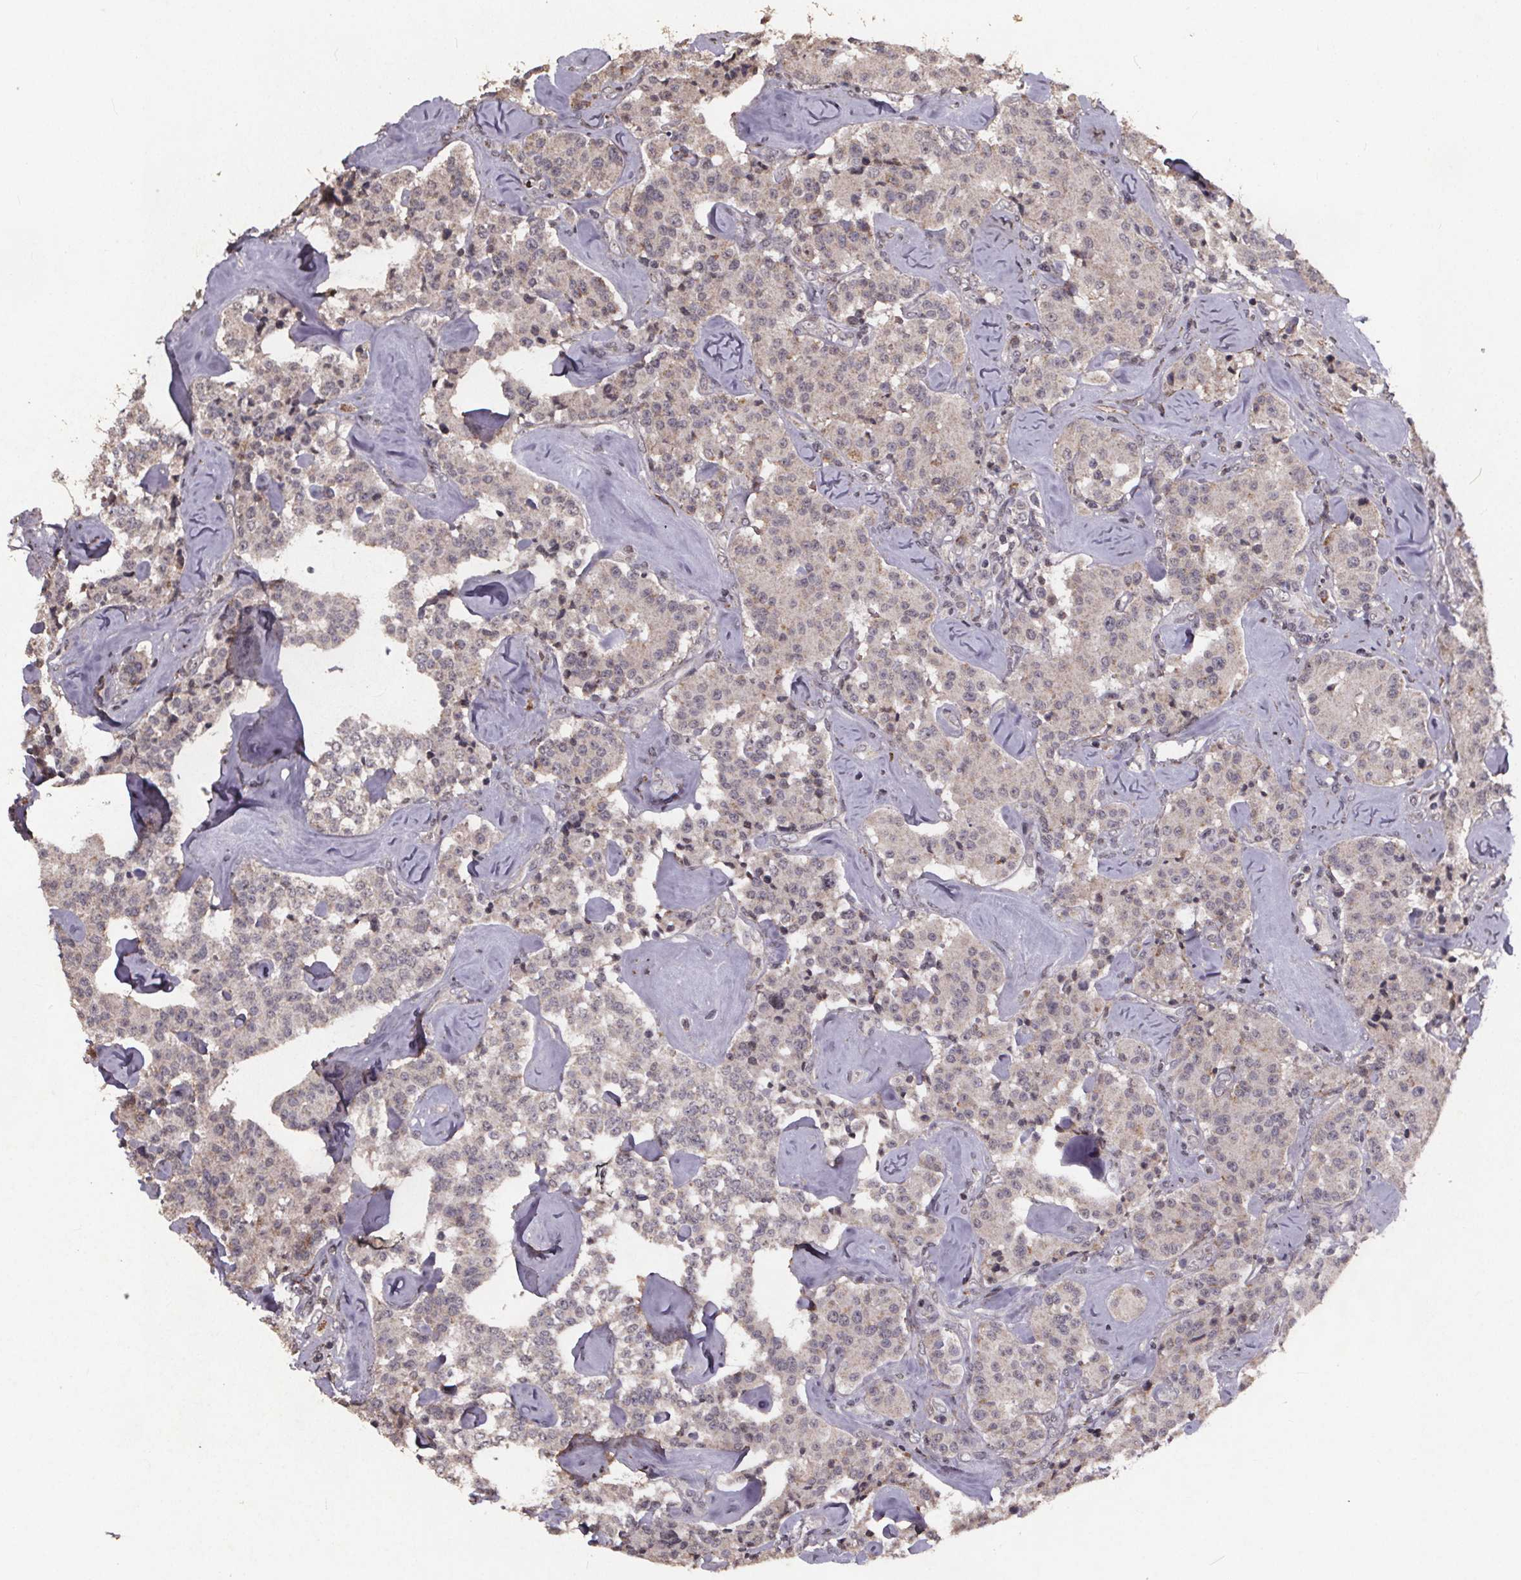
{"staining": {"intensity": "negative", "quantity": "none", "location": "none"}, "tissue": "carcinoid", "cell_type": "Tumor cells", "image_type": "cancer", "snomed": [{"axis": "morphology", "description": "Carcinoid, malignant, NOS"}, {"axis": "topography", "description": "Pancreas"}], "caption": "A photomicrograph of human malignant carcinoid is negative for staining in tumor cells.", "gene": "GPX3", "patient": {"sex": "male", "age": 41}}